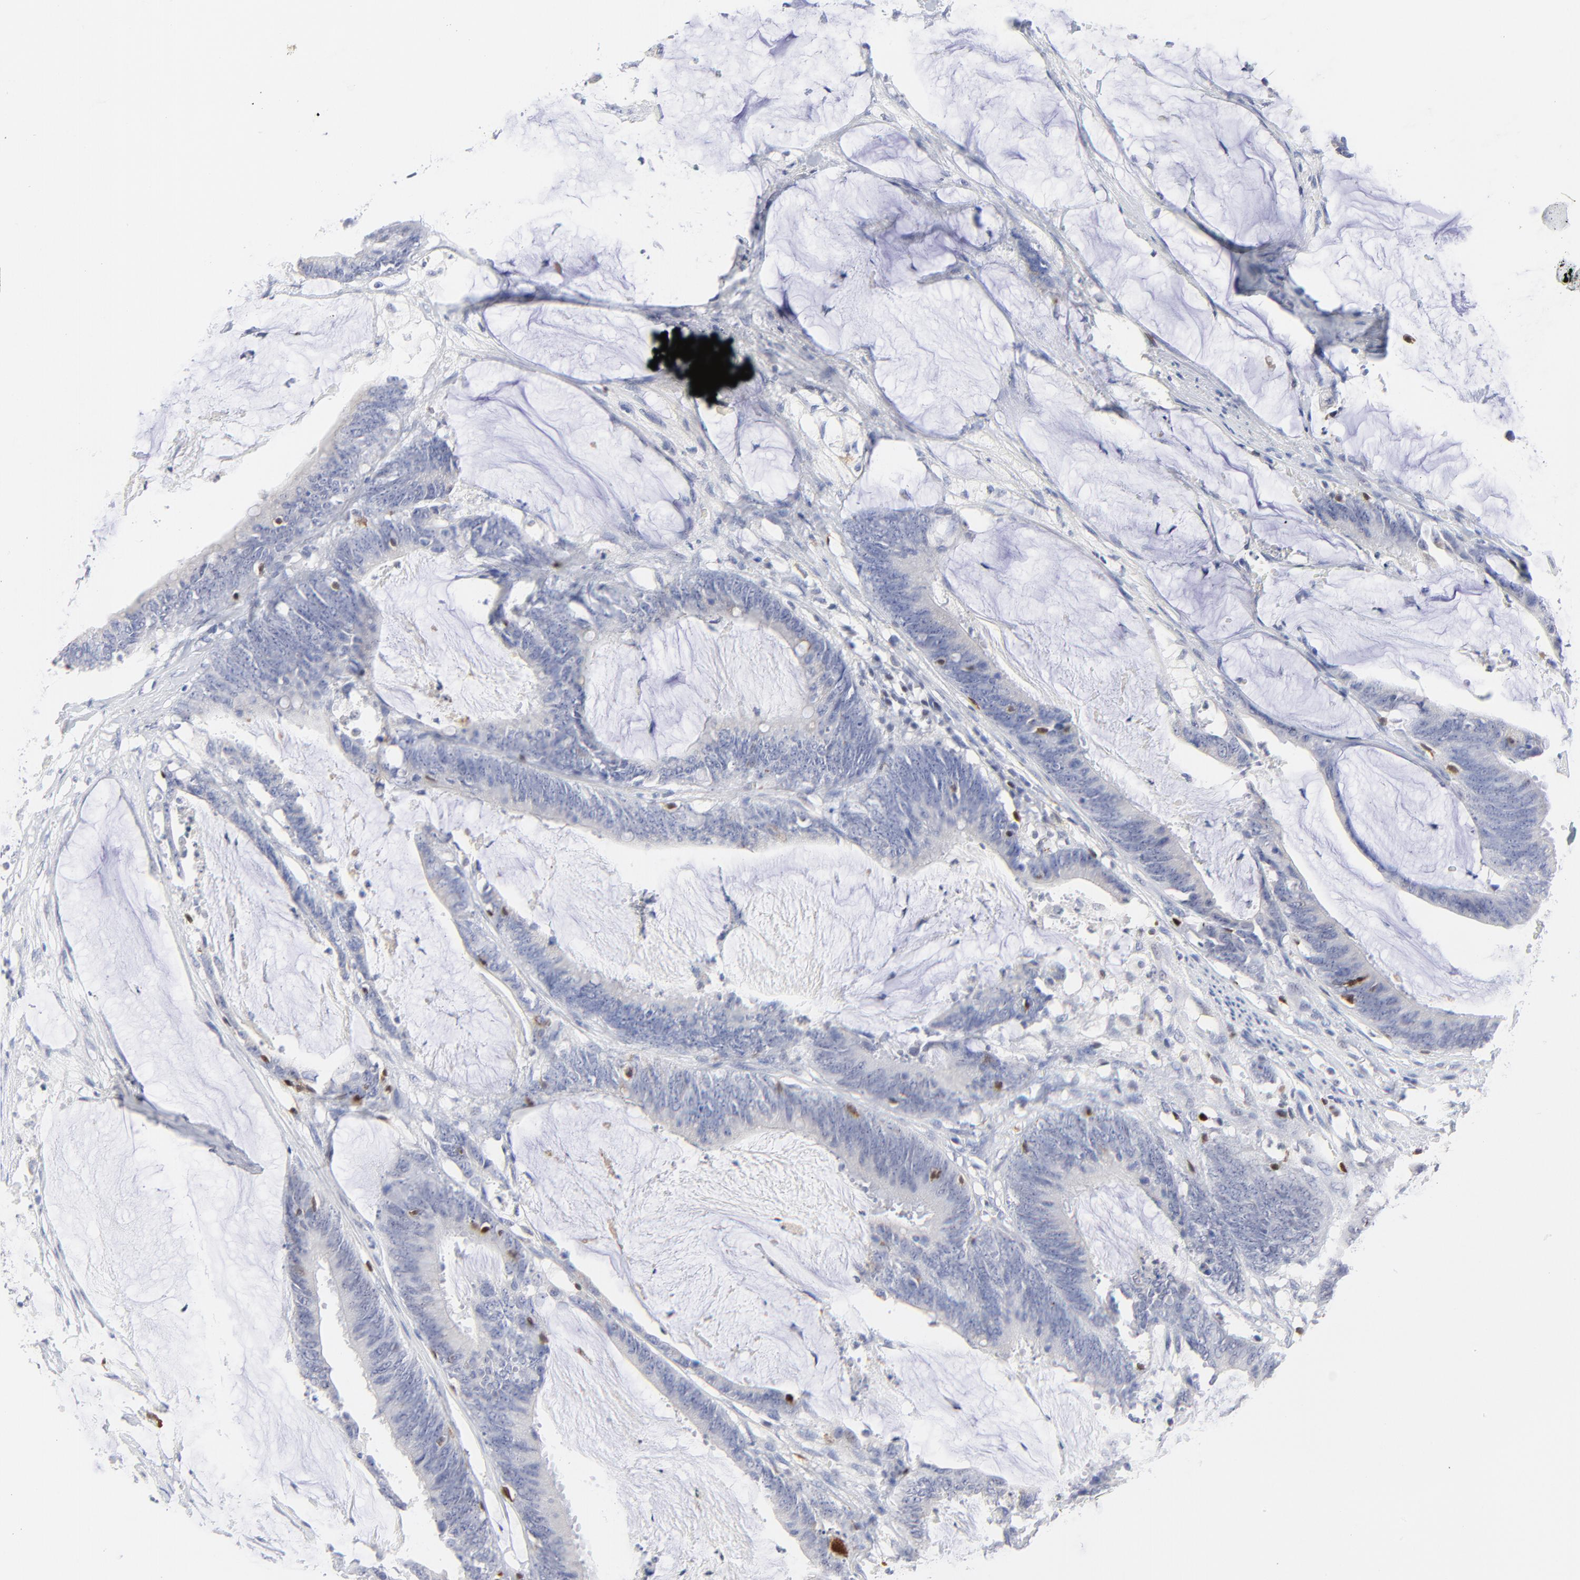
{"staining": {"intensity": "negative", "quantity": "none", "location": "none"}, "tissue": "colorectal cancer", "cell_type": "Tumor cells", "image_type": "cancer", "snomed": [{"axis": "morphology", "description": "Adenocarcinoma, NOS"}, {"axis": "topography", "description": "Rectum"}], "caption": "Colorectal adenocarcinoma stained for a protein using IHC displays no positivity tumor cells.", "gene": "ZAP70", "patient": {"sex": "female", "age": 66}}